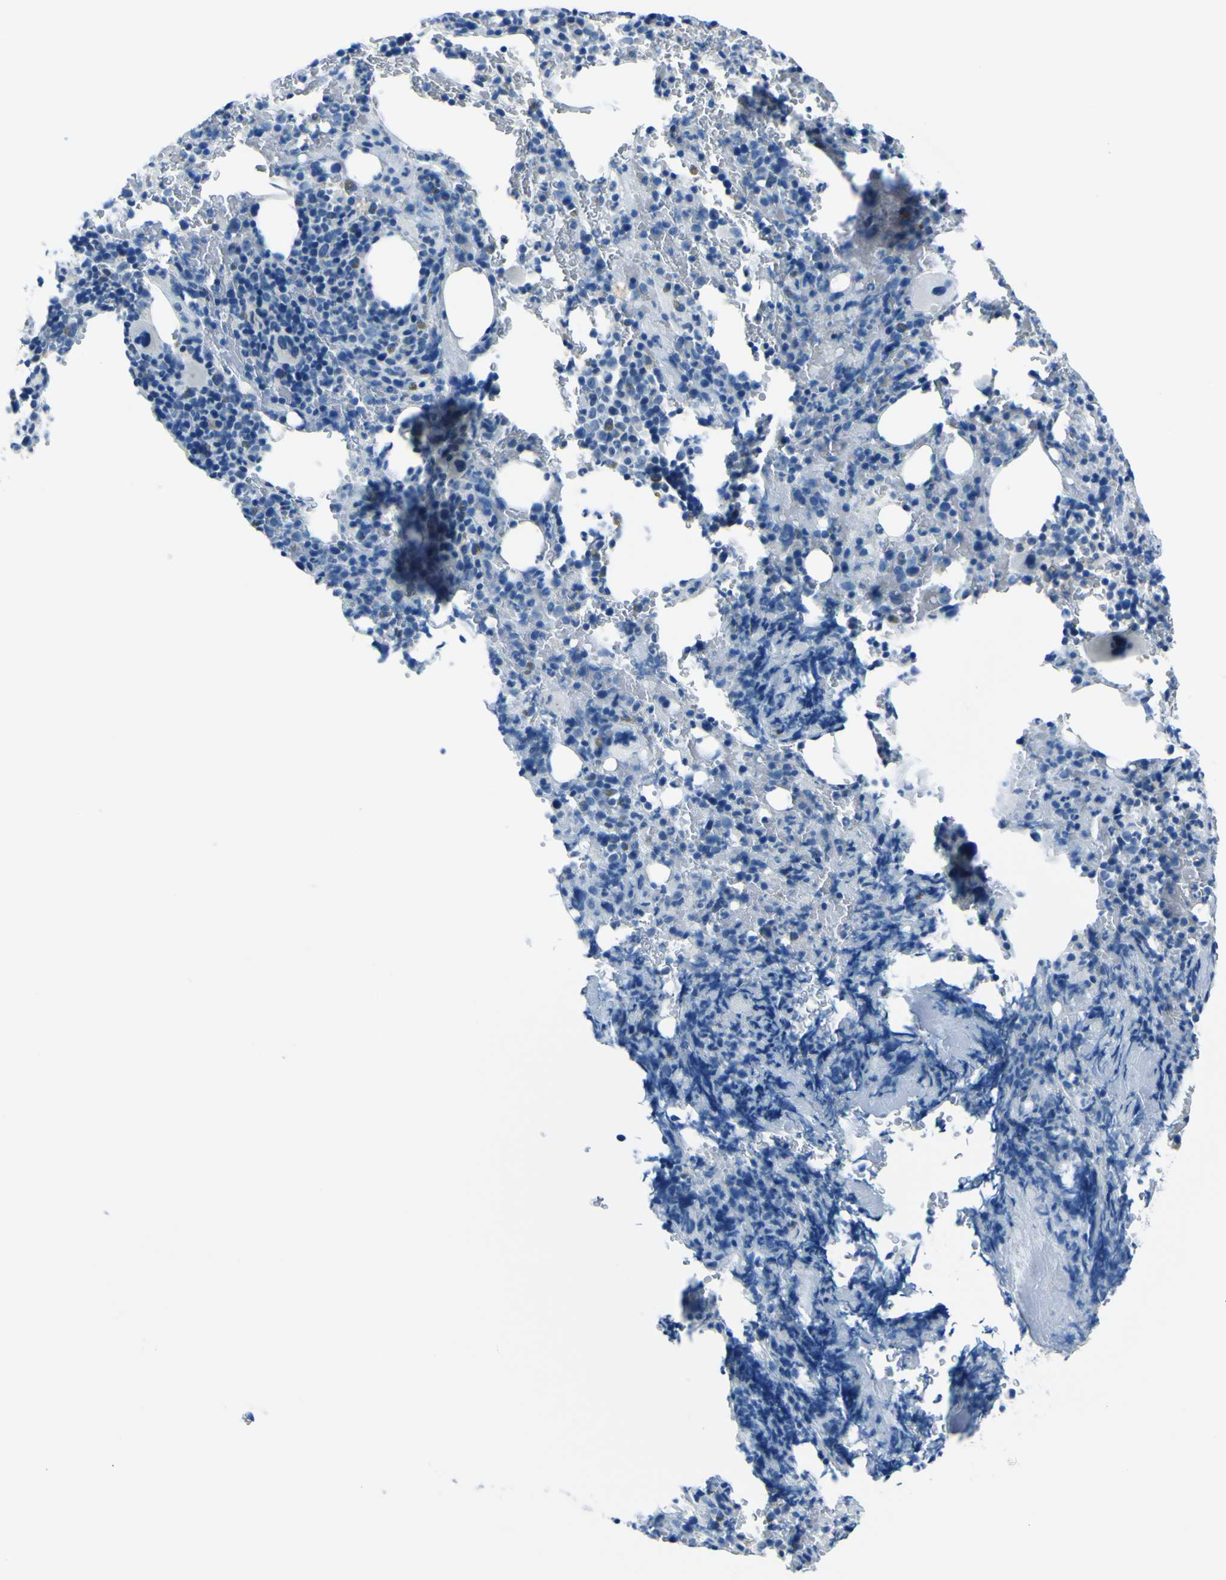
{"staining": {"intensity": "negative", "quantity": "none", "location": "none"}, "tissue": "bone marrow", "cell_type": "Hematopoietic cells", "image_type": "normal", "snomed": [{"axis": "morphology", "description": "Normal tissue, NOS"}, {"axis": "morphology", "description": "Inflammation, NOS"}, {"axis": "topography", "description": "Bone marrow"}], "caption": "Photomicrograph shows no significant protein expression in hematopoietic cells of normal bone marrow. Nuclei are stained in blue.", "gene": "PHKG1", "patient": {"sex": "male", "age": 72}}